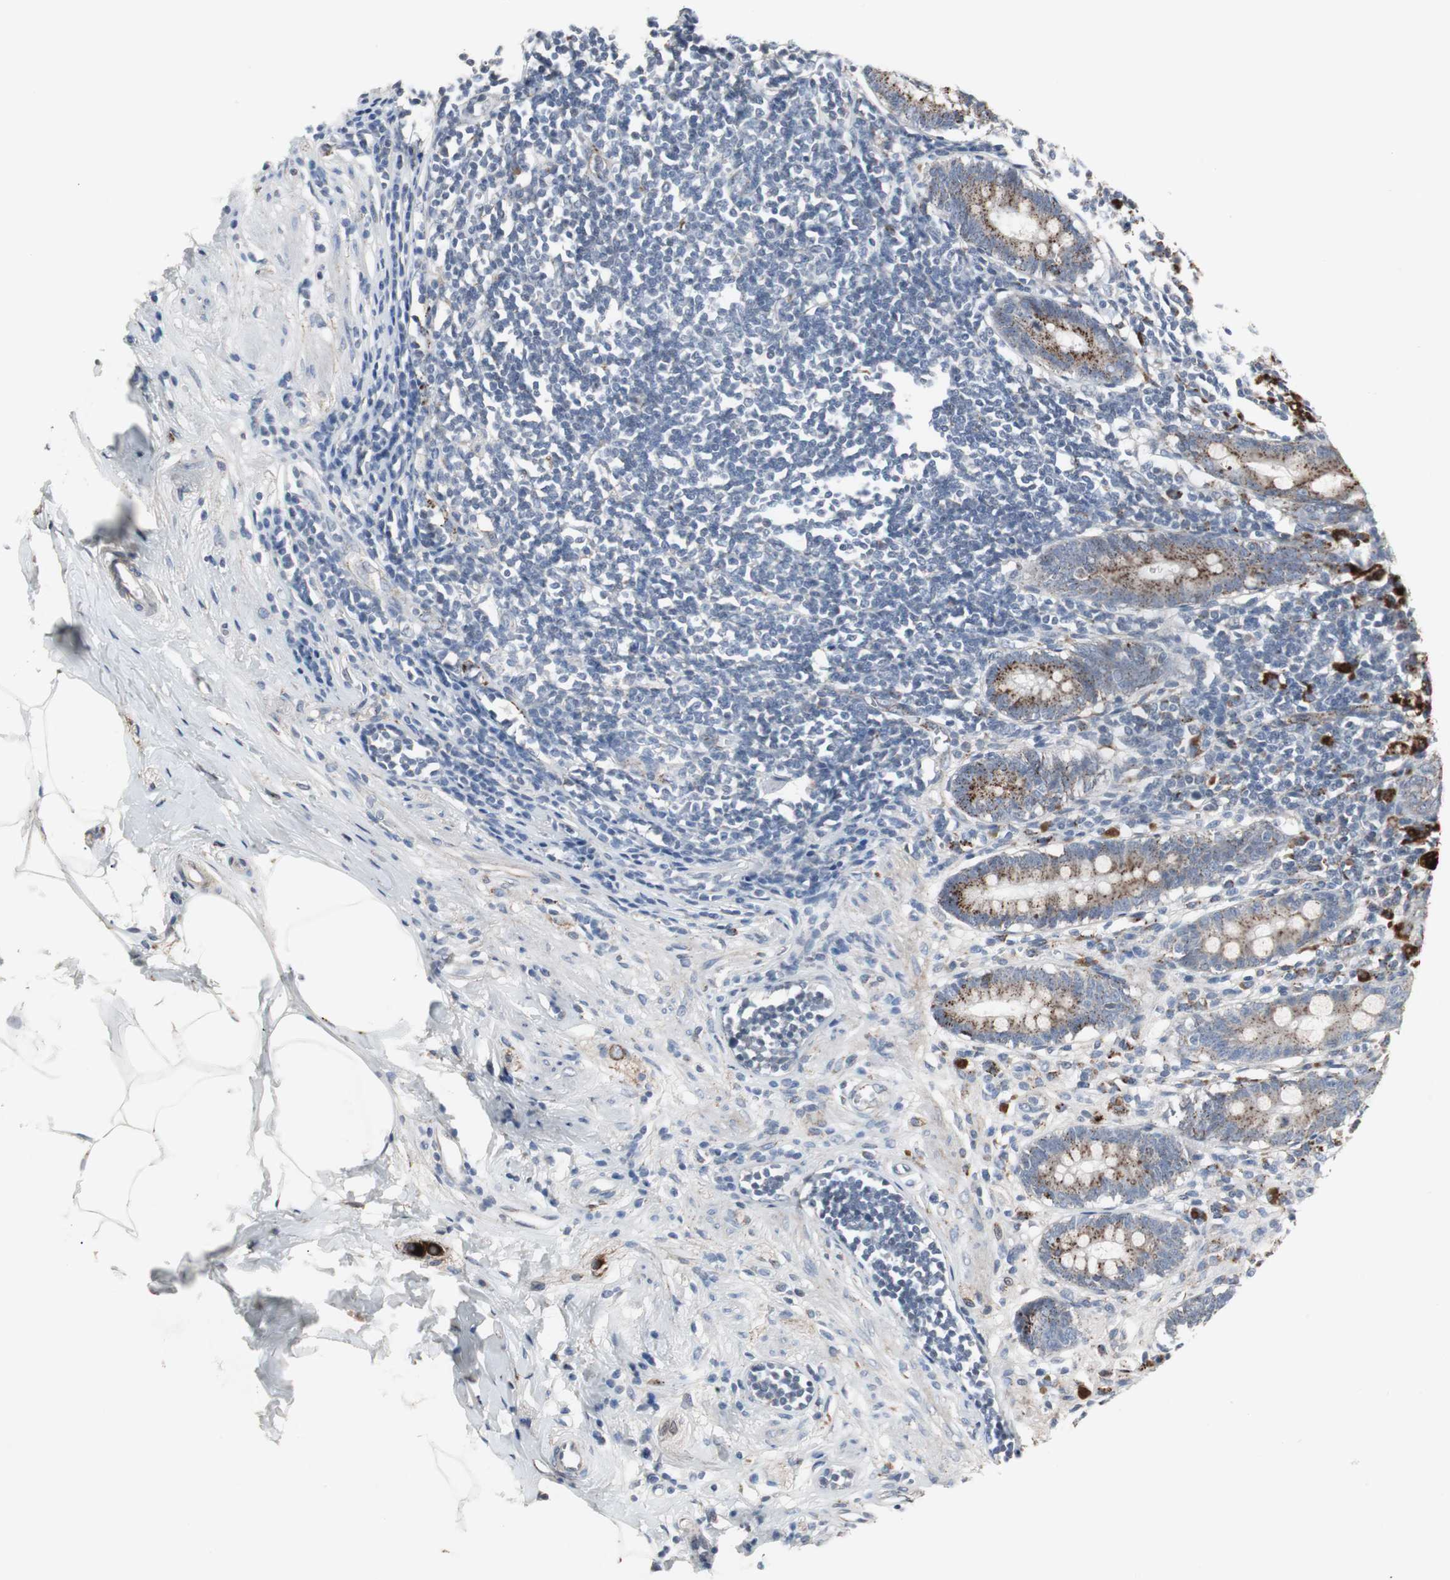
{"staining": {"intensity": "strong", "quantity": ">75%", "location": "cytoplasmic/membranous"}, "tissue": "appendix", "cell_type": "Glandular cells", "image_type": "normal", "snomed": [{"axis": "morphology", "description": "Normal tissue, NOS"}, {"axis": "topography", "description": "Appendix"}], "caption": "Glandular cells reveal strong cytoplasmic/membranous positivity in about >75% of cells in unremarkable appendix. The staining was performed using DAB (3,3'-diaminobenzidine), with brown indicating positive protein expression. Nuclei are stained blue with hematoxylin.", "gene": "GBA1", "patient": {"sex": "female", "age": 50}}